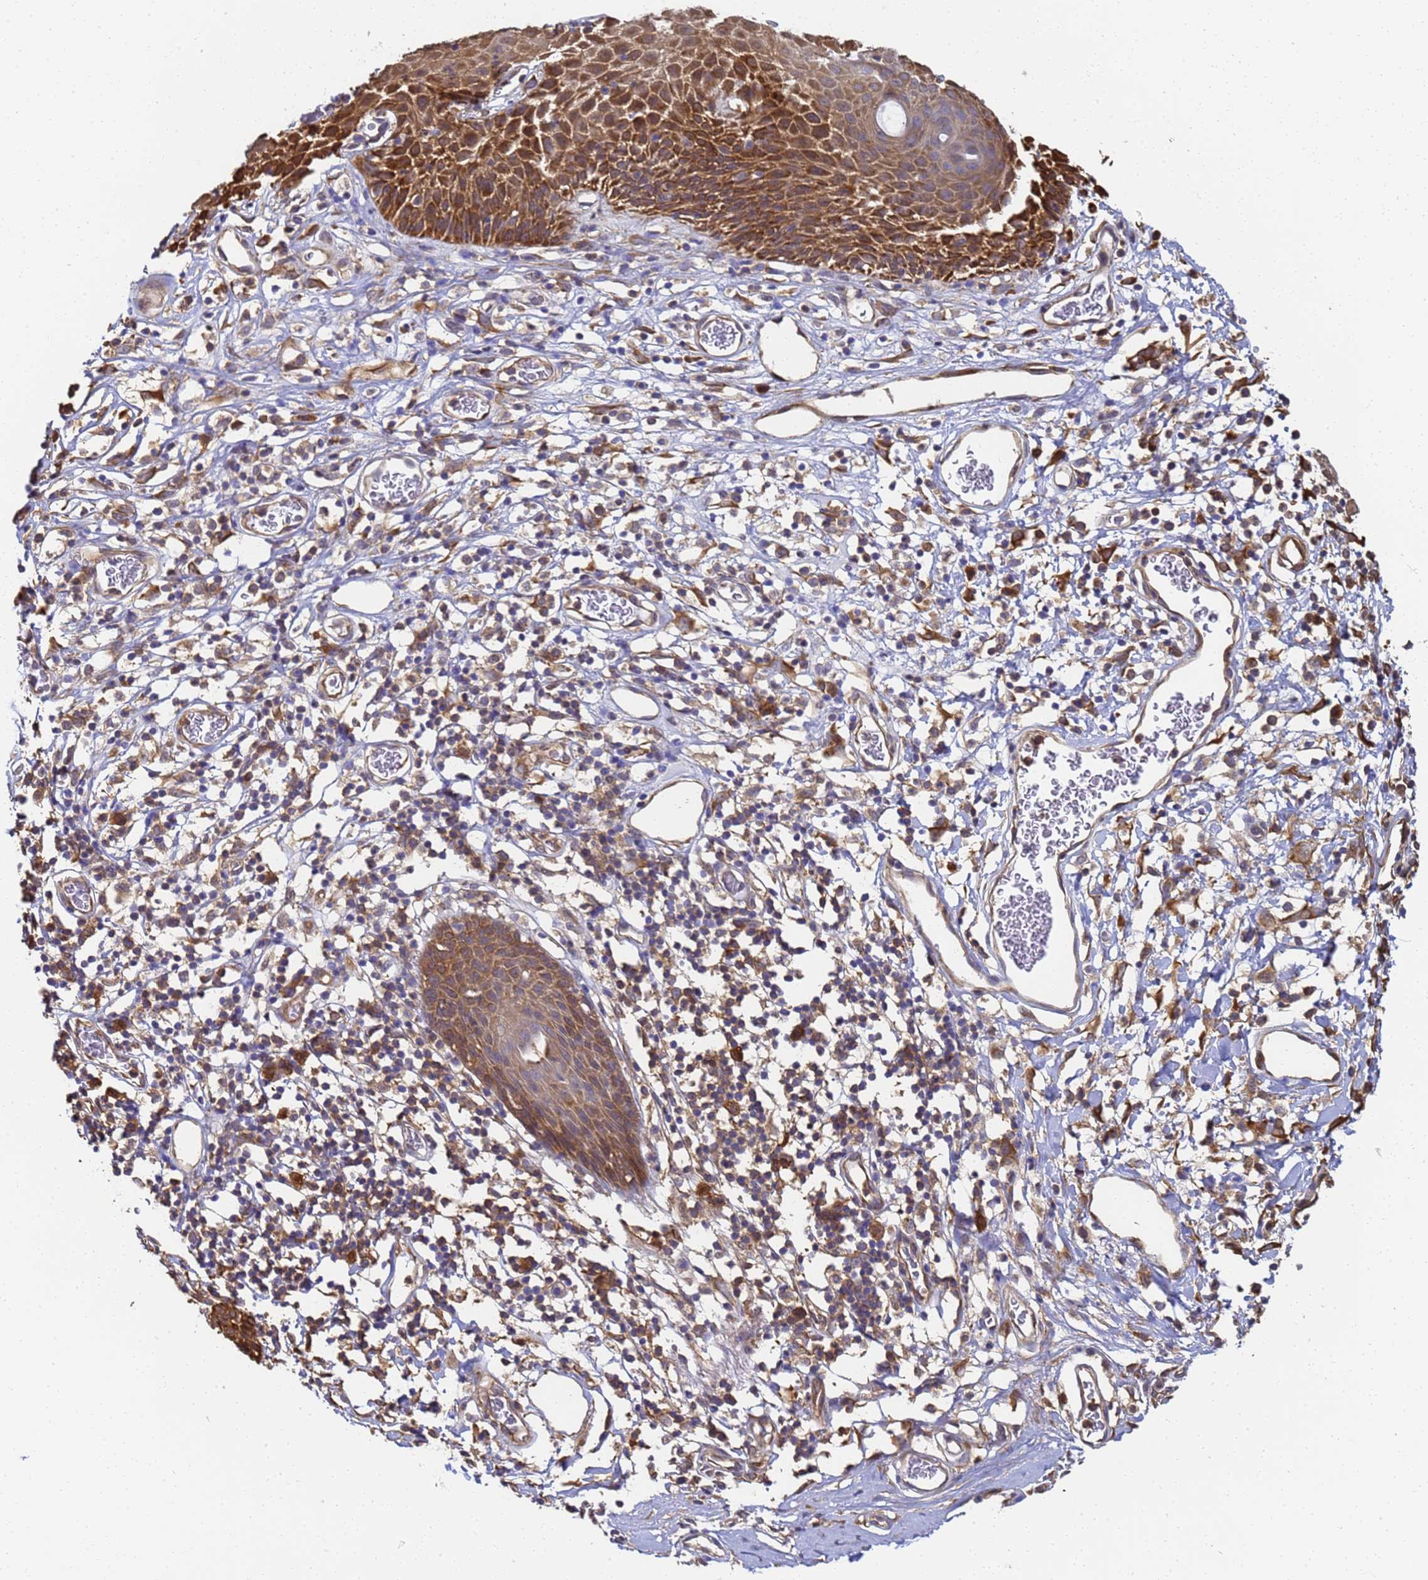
{"staining": {"intensity": "moderate", "quantity": ">75%", "location": "cytoplasmic/membranous"}, "tissue": "skin", "cell_type": "Epidermal cells", "image_type": "normal", "snomed": [{"axis": "morphology", "description": "Normal tissue, NOS"}, {"axis": "topography", "description": "Vulva"}], "caption": "Protein staining of unremarkable skin reveals moderate cytoplasmic/membranous expression in about >75% of epidermal cells.", "gene": "NME1", "patient": {"sex": "female", "age": 68}}